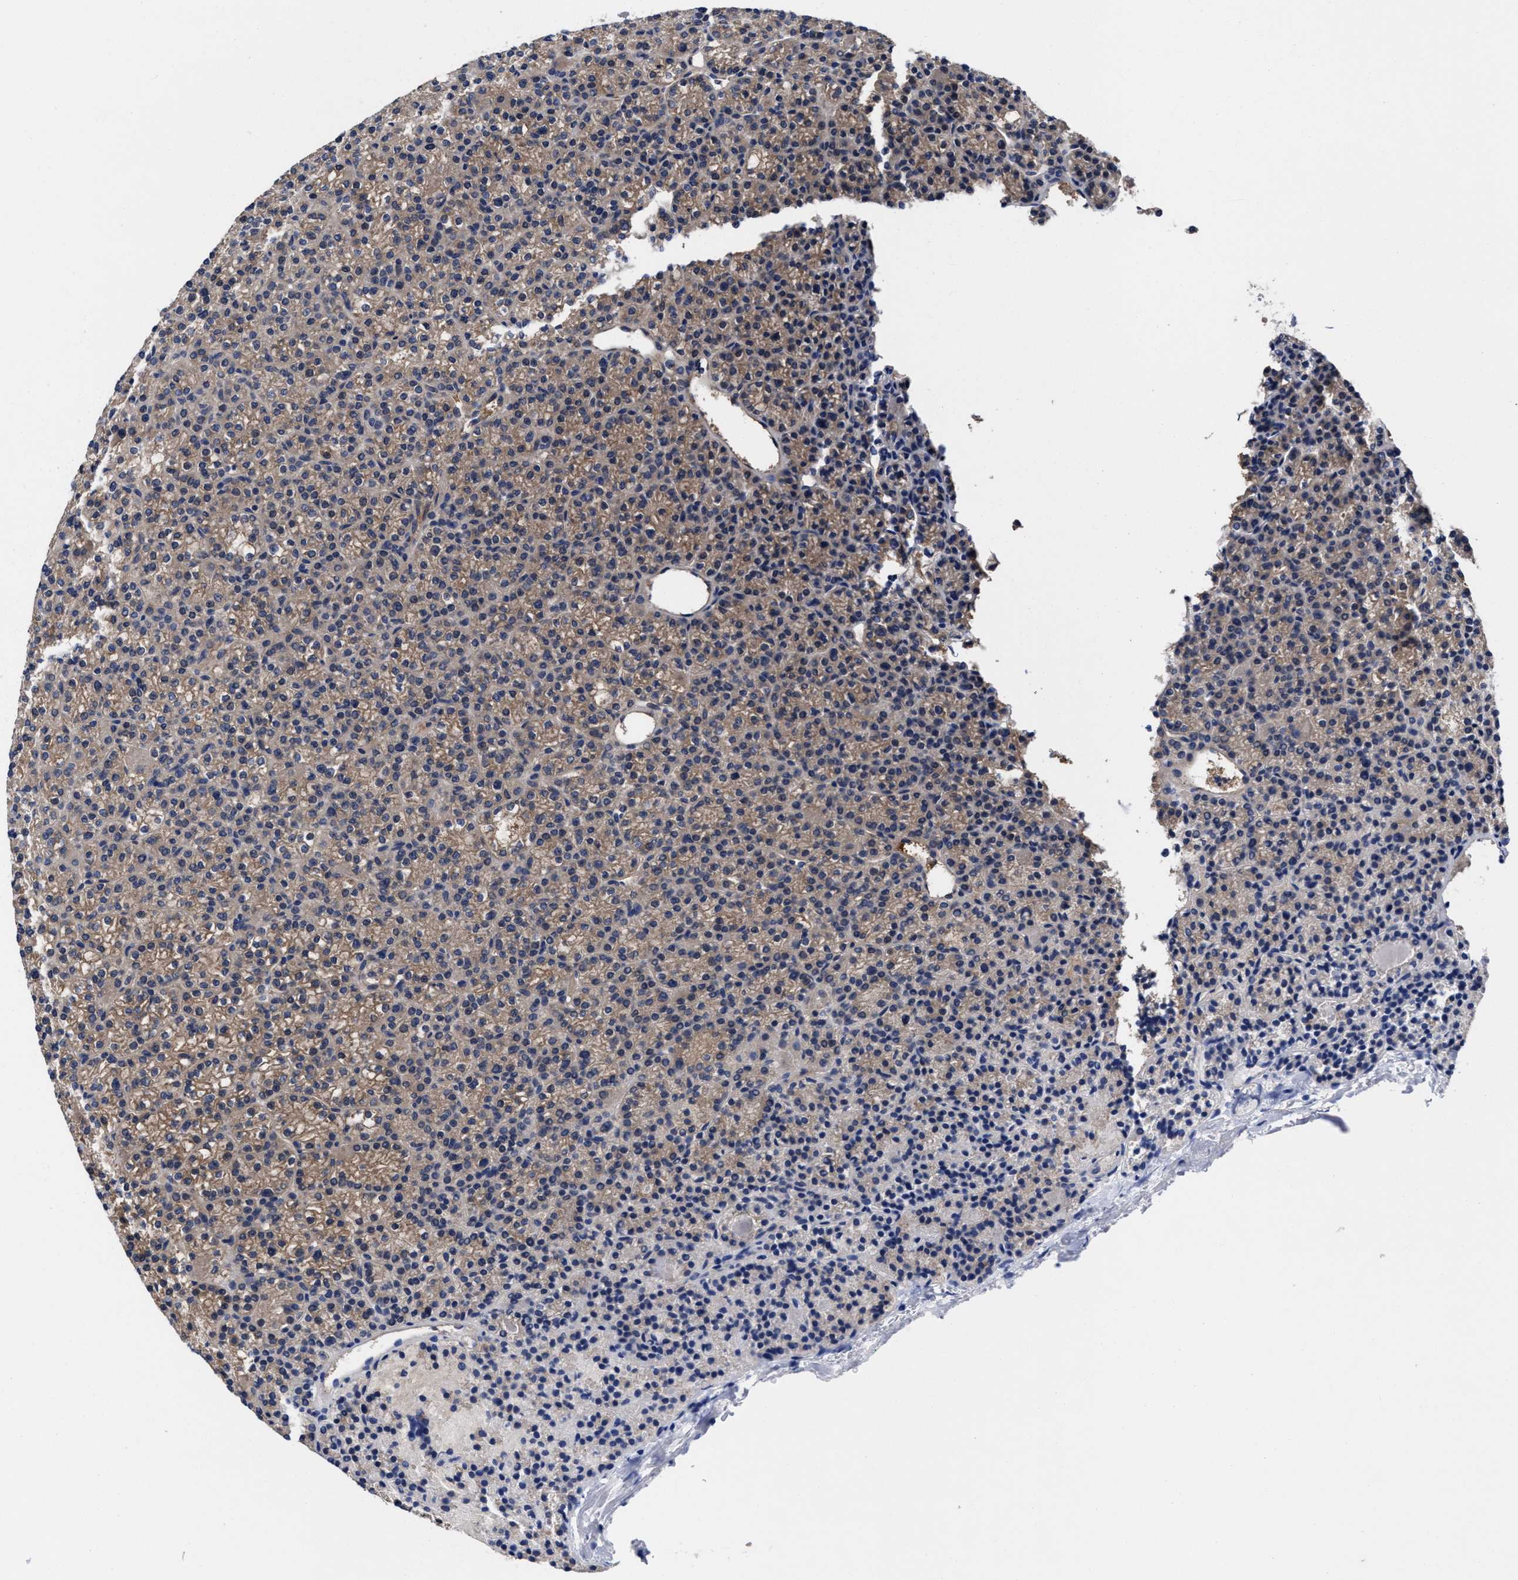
{"staining": {"intensity": "moderate", "quantity": ">75%", "location": "cytoplasmic/membranous"}, "tissue": "parathyroid gland", "cell_type": "Glandular cells", "image_type": "normal", "snomed": [{"axis": "morphology", "description": "Normal tissue, NOS"}, {"axis": "morphology", "description": "Adenoma, NOS"}, {"axis": "topography", "description": "Parathyroid gland"}], "caption": "Protein expression analysis of normal human parathyroid gland reveals moderate cytoplasmic/membranous staining in about >75% of glandular cells.", "gene": "TXNDC17", "patient": {"sex": "female", "age": 64}}